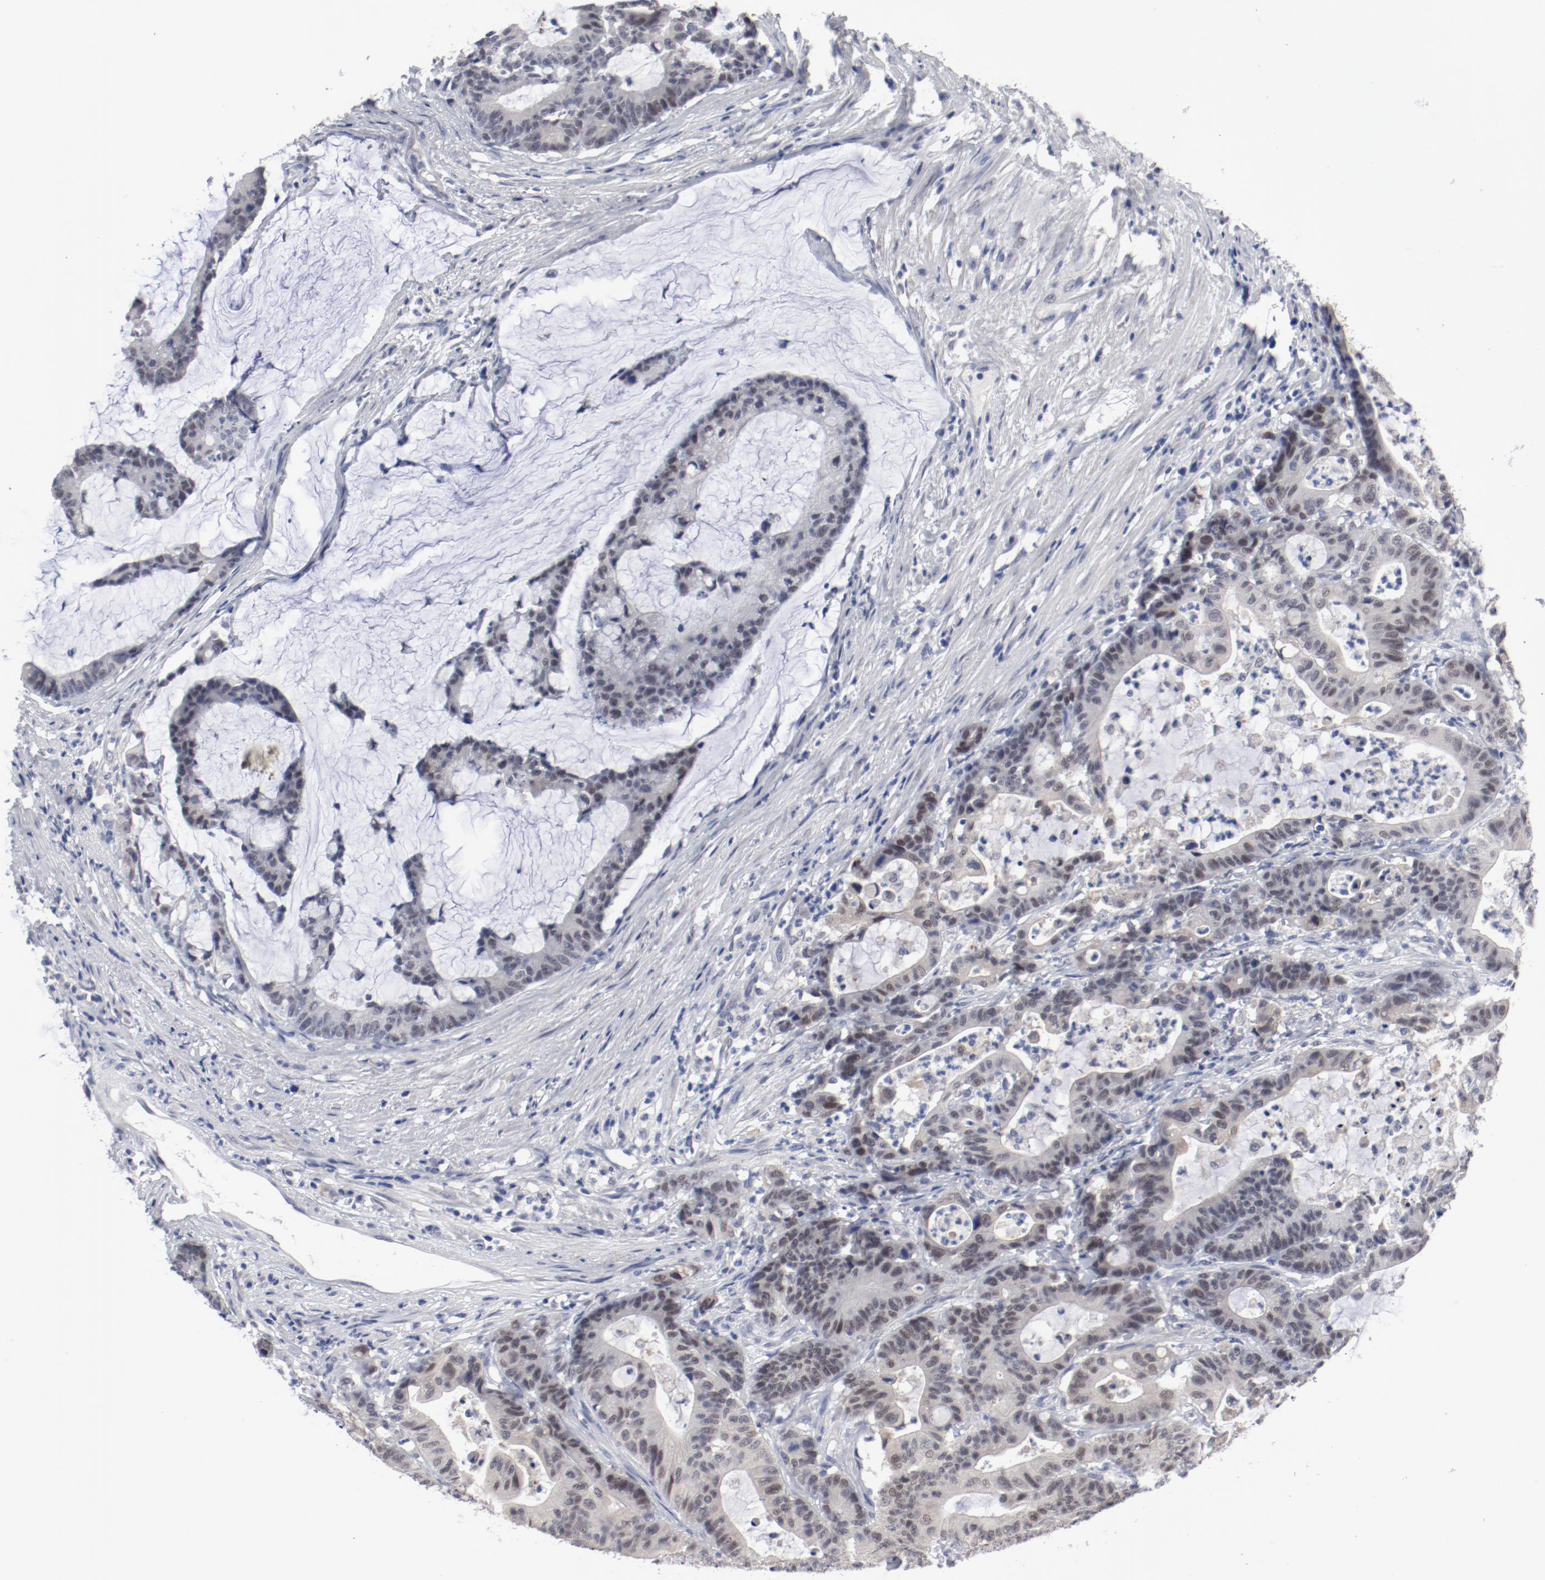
{"staining": {"intensity": "weak", "quantity": "<25%", "location": "nuclear"}, "tissue": "colorectal cancer", "cell_type": "Tumor cells", "image_type": "cancer", "snomed": [{"axis": "morphology", "description": "Adenocarcinoma, NOS"}, {"axis": "topography", "description": "Colon"}], "caption": "The IHC histopathology image has no significant staining in tumor cells of colorectal cancer (adenocarcinoma) tissue.", "gene": "ANKLE2", "patient": {"sex": "female", "age": 84}}